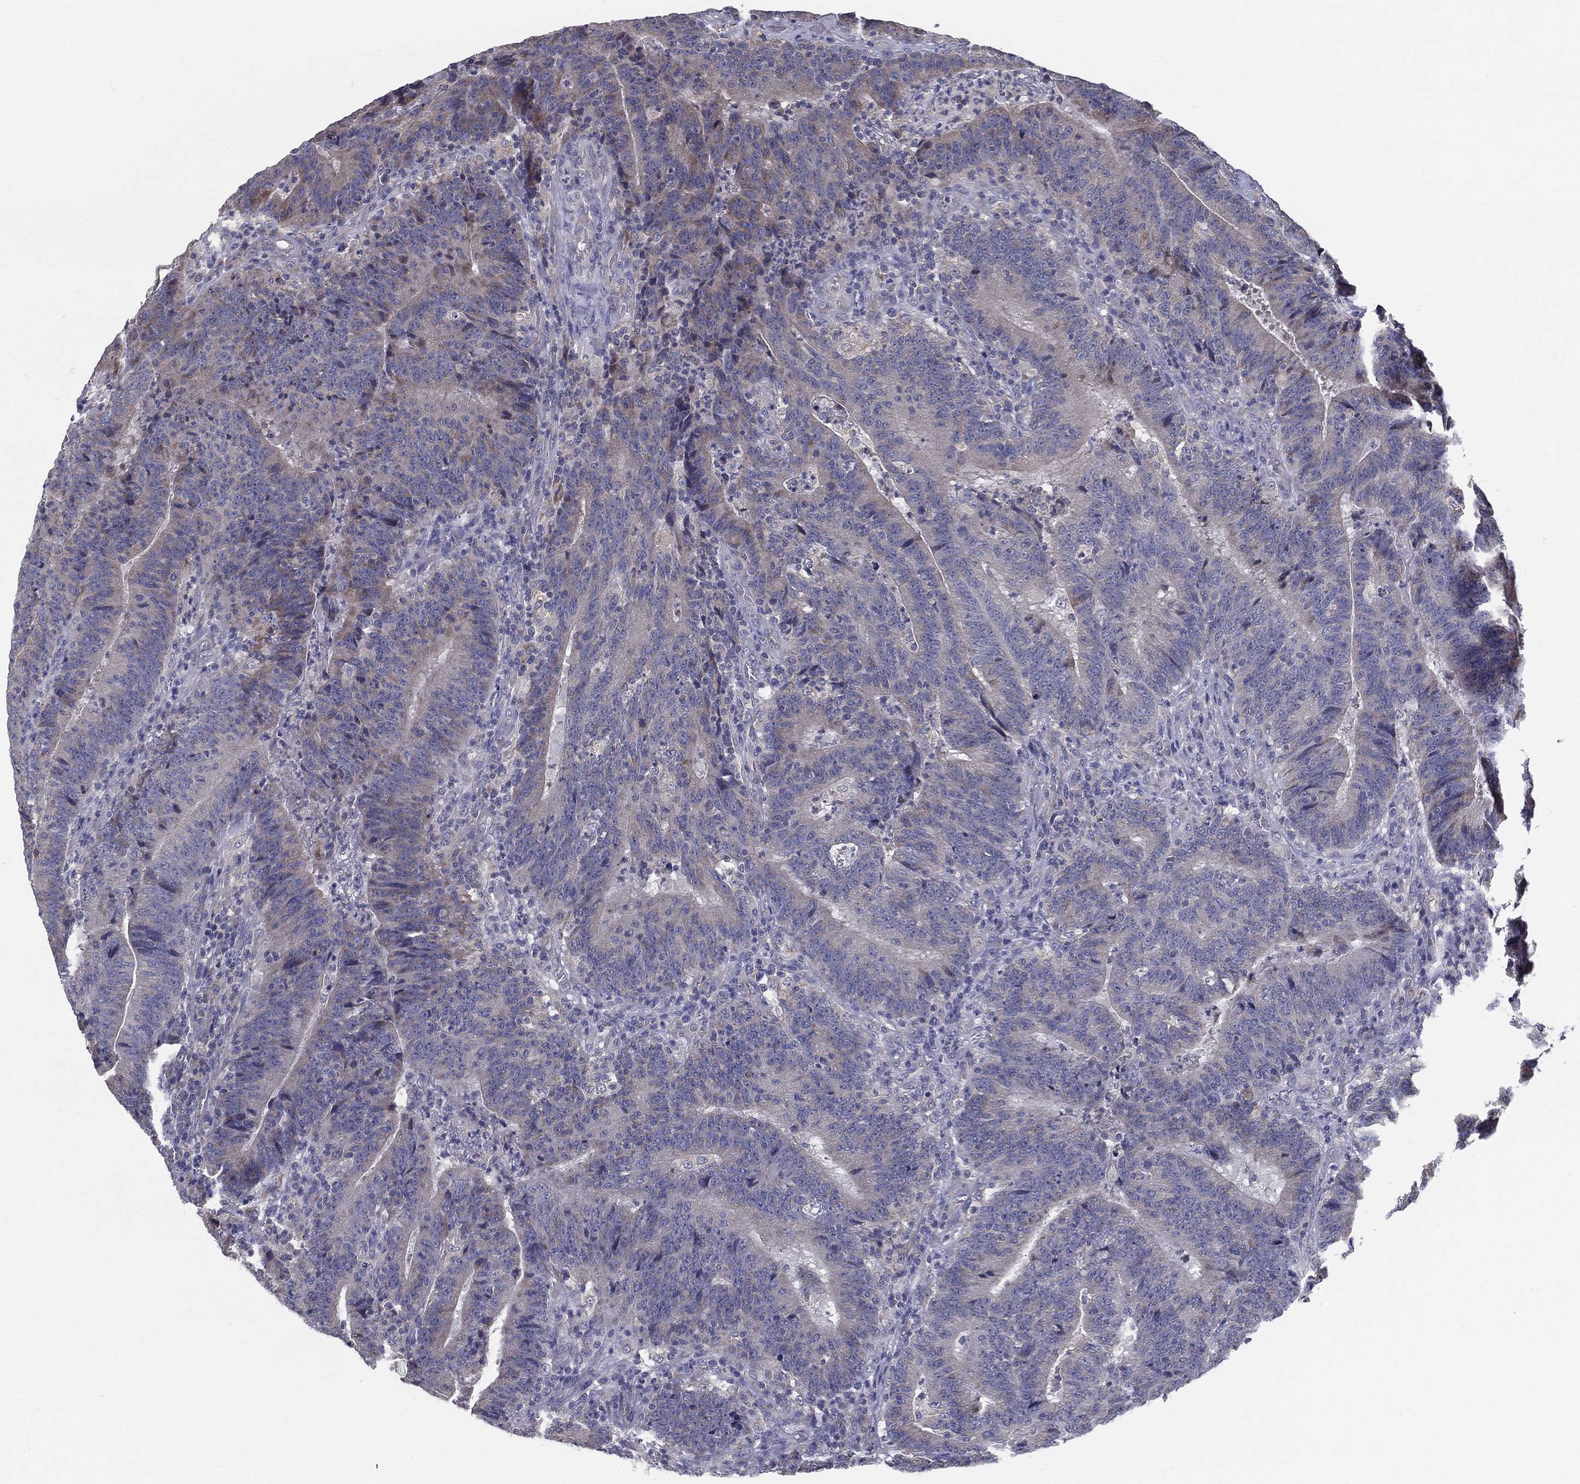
{"staining": {"intensity": "negative", "quantity": "none", "location": "none"}, "tissue": "colorectal cancer", "cell_type": "Tumor cells", "image_type": "cancer", "snomed": [{"axis": "morphology", "description": "Adenocarcinoma, NOS"}, {"axis": "topography", "description": "Colon"}], "caption": "Immunohistochemical staining of human adenocarcinoma (colorectal) reveals no significant expression in tumor cells. (DAB (3,3'-diaminobenzidine) immunohistochemistry, high magnification).", "gene": "PCSK1", "patient": {"sex": "female", "age": 75}}